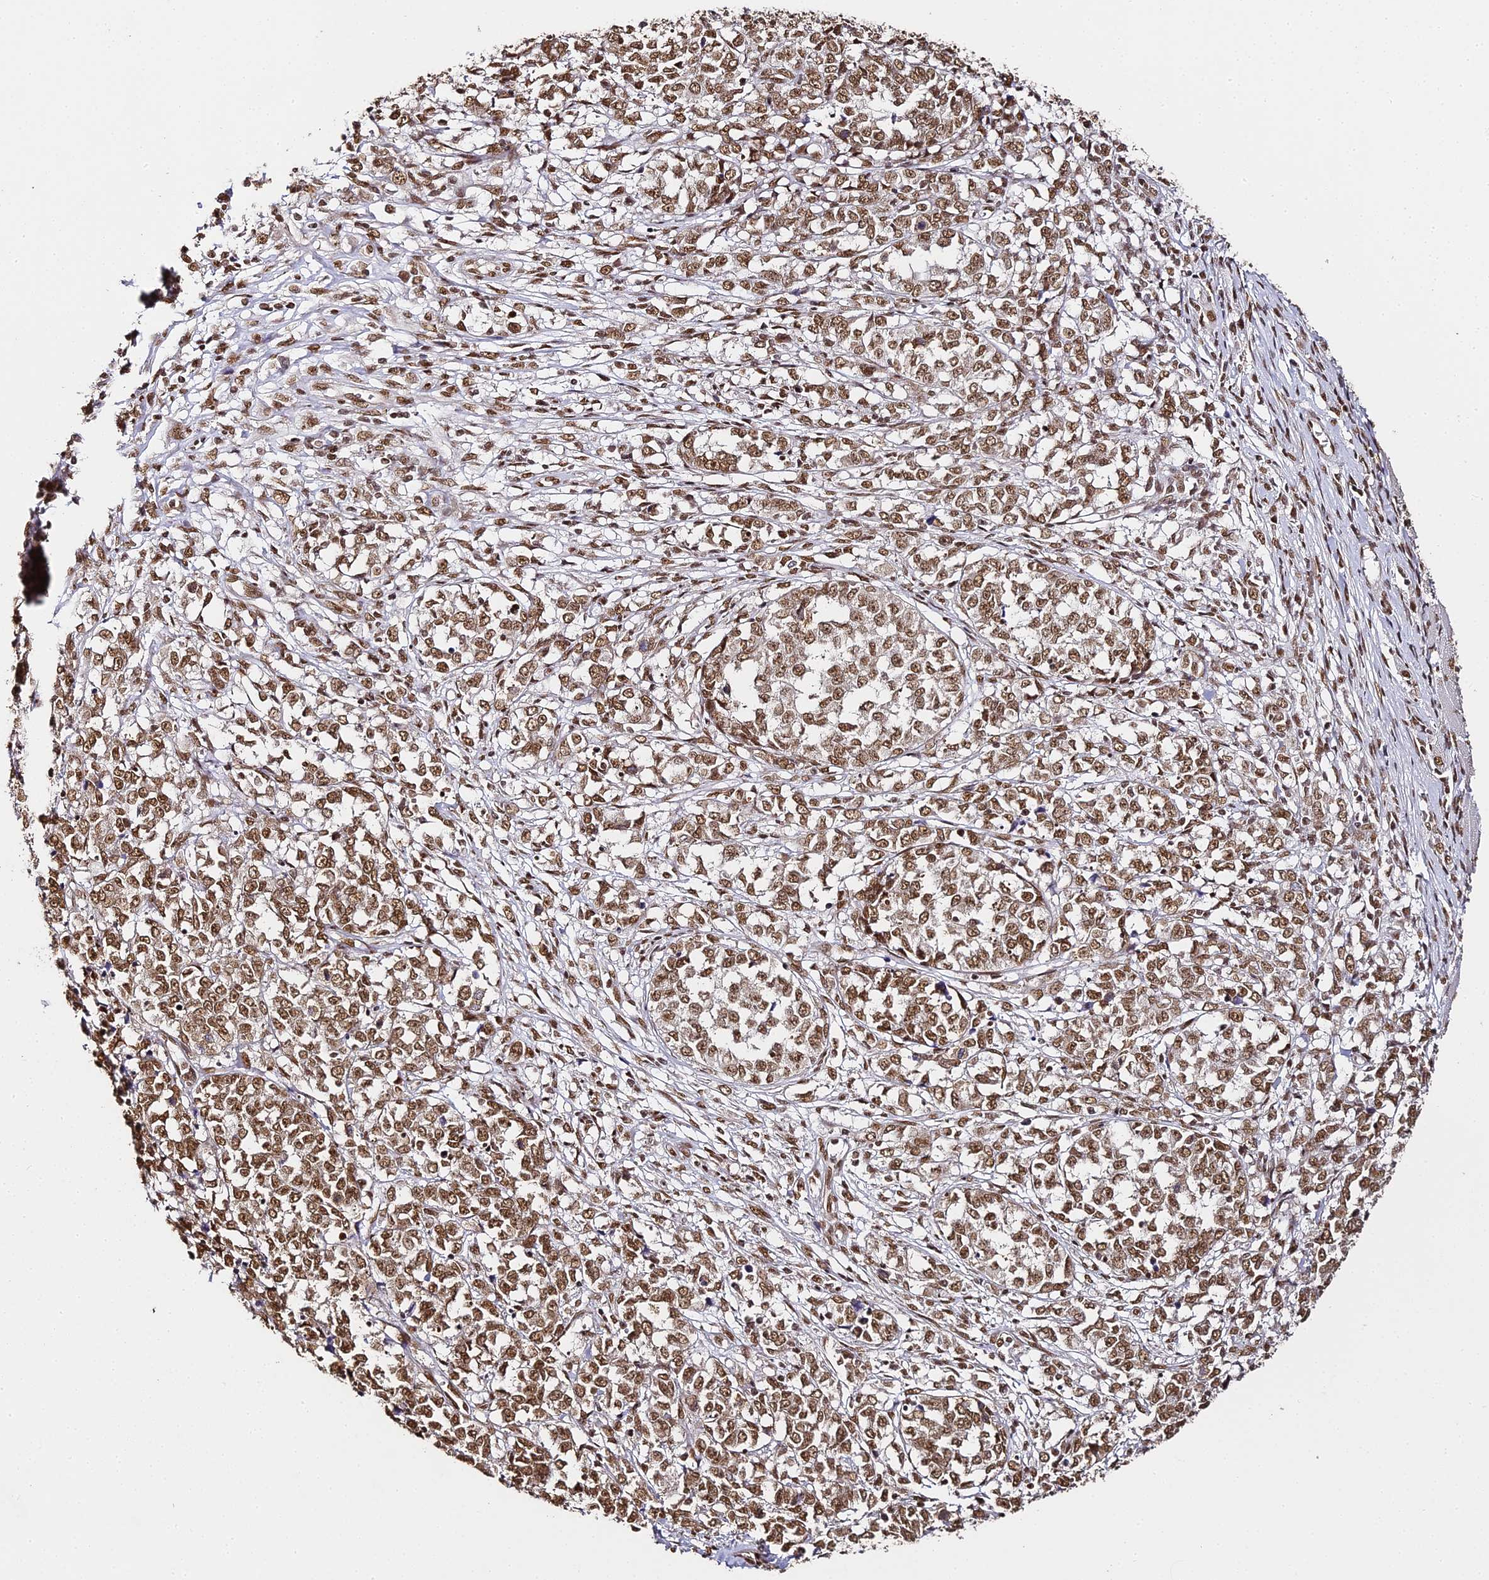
{"staining": {"intensity": "moderate", "quantity": ">75%", "location": "nuclear"}, "tissue": "melanoma", "cell_type": "Tumor cells", "image_type": "cancer", "snomed": [{"axis": "morphology", "description": "Malignant melanoma, NOS"}, {"axis": "topography", "description": "Skin"}], "caption": "IHC histopathology image of malignant melanoma stained for a protein (brown), which shows medium levels of moderate nuclear expression in about >75% of tumor cells.", "gene": "HNRNPA1", "patient": {"sex": "female", "age": 72}}